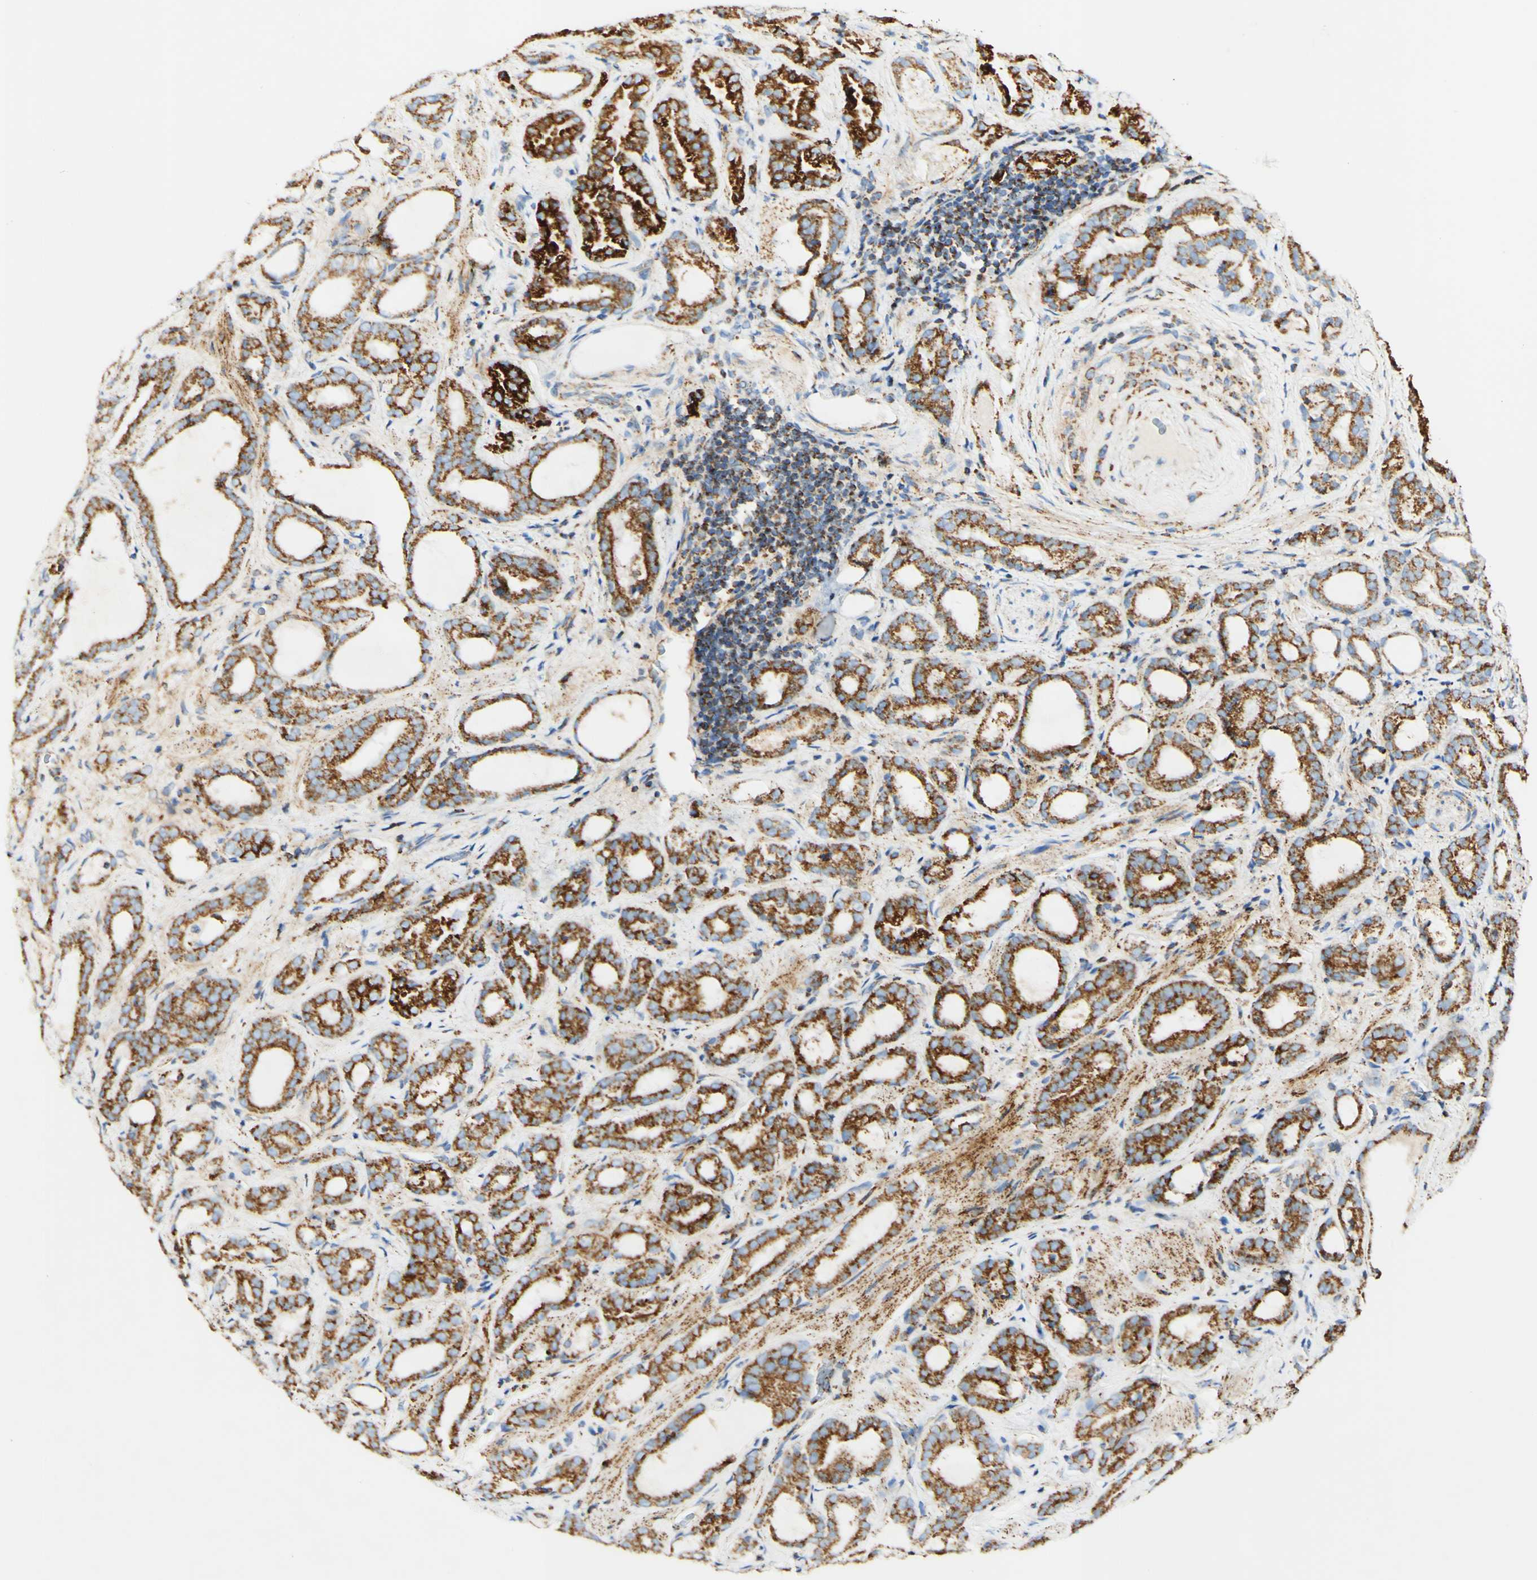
{"staining": {"intensity": "strong", "quantity": ">75%", "location": "cytoplasmic/membranous"}, "tissue": "prostate cancer", "cell_type": "Tumor cells", "image_type": "cancer", "snomed": [{"axis": "morphology", "description": "Adenocarcinoma, Low grade"}, {"axis": "topography", "description": "Prostate"}], "caption": "Human prostate cancer (adenocarcinoma (low-grade)) stained with a protein marker displays strong staining in tumor cells.", "gene": "OXCT1", "patient": {"sex": "male", "age": 60}}